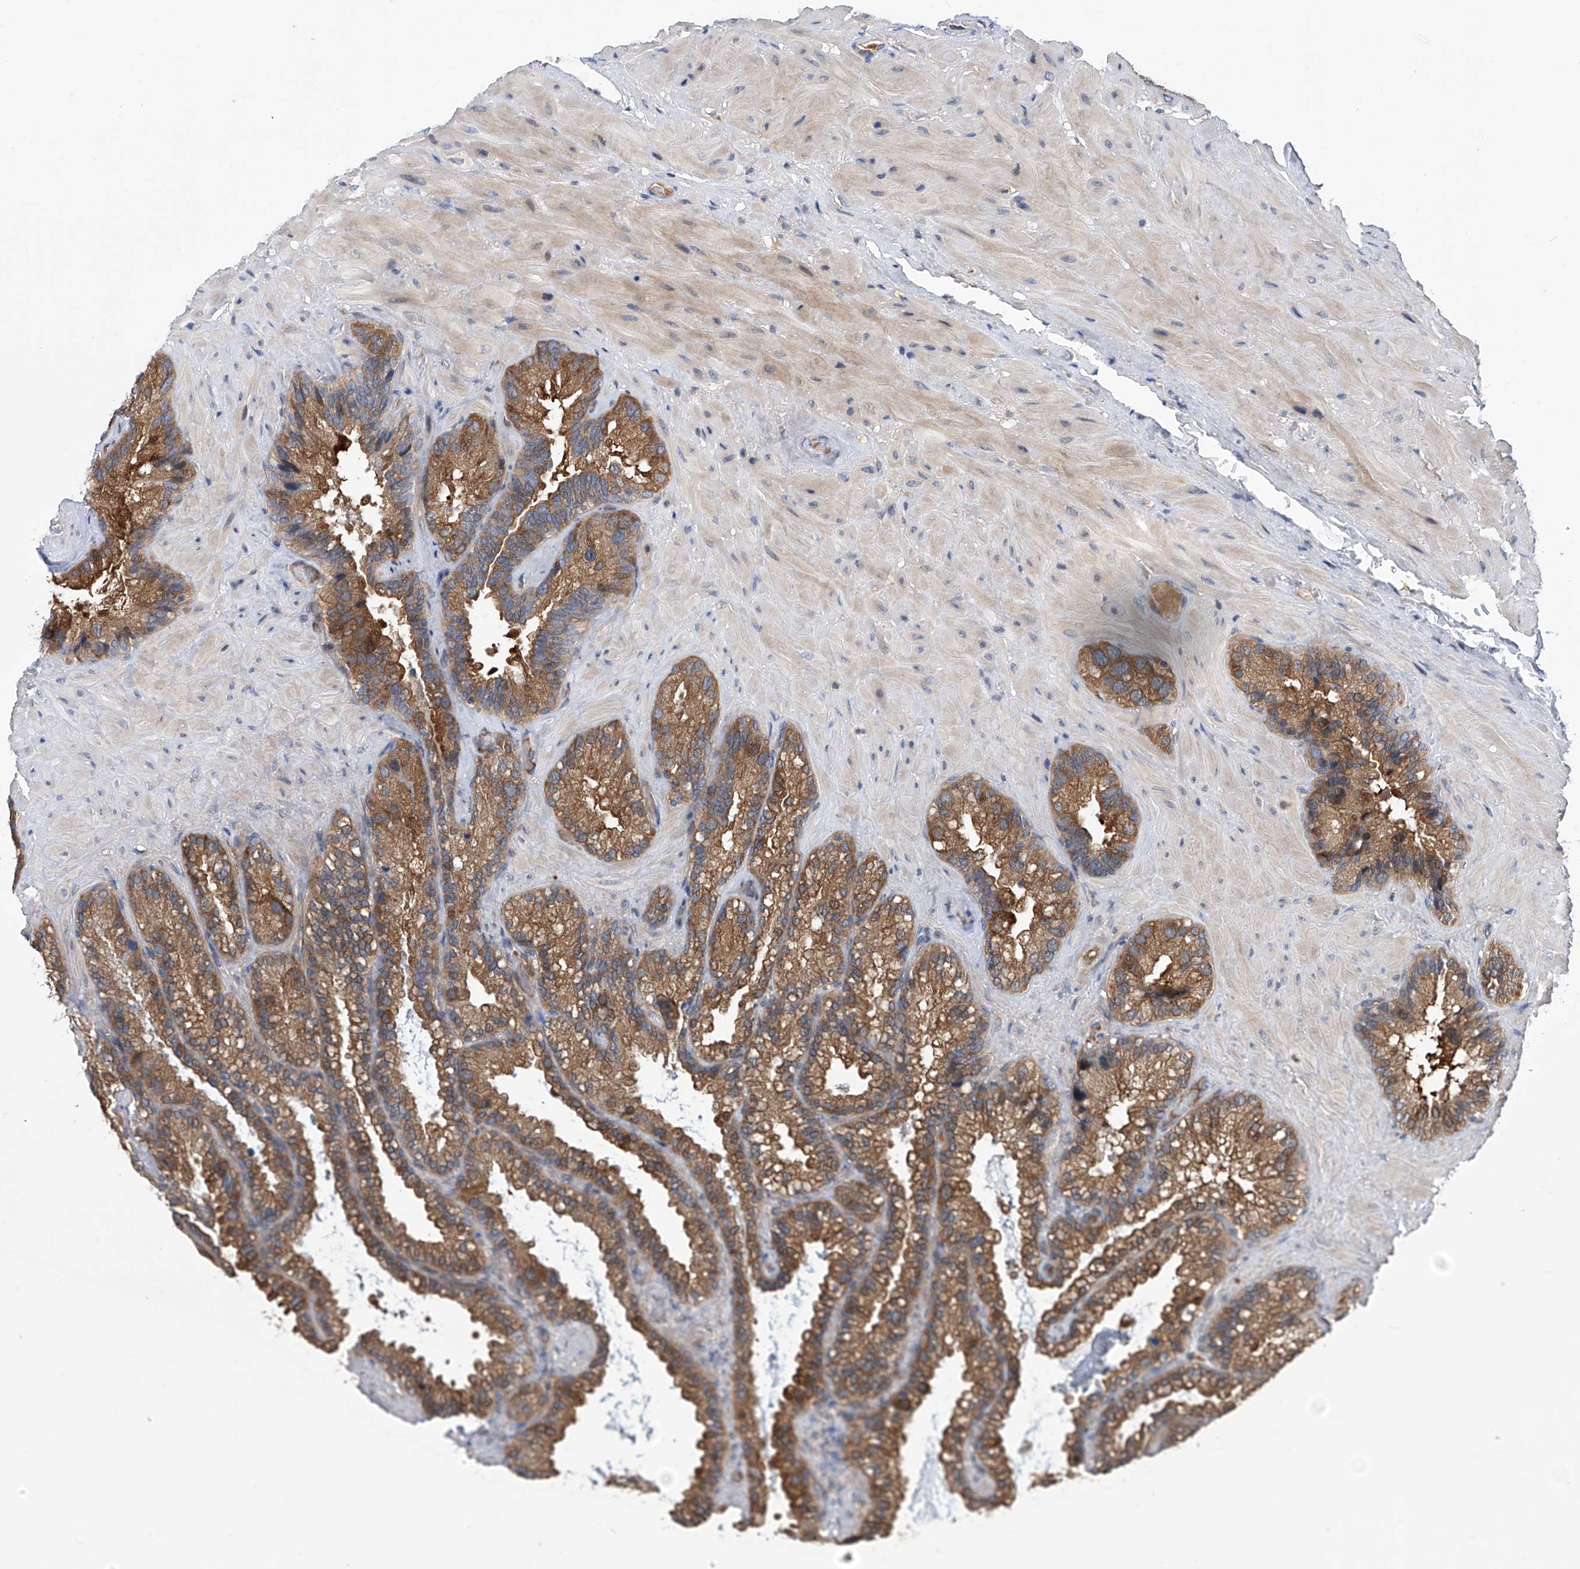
{"staining": {"intensity": "moderate", "quantity": ">75%", "location": "cytoplasmic/membranous"}, "tissue": "seminal vesicle", "cell_type": "Glandular cells", "image_type": "normal", "snomed": [{"axis": "morphology", "description": "Normal tissue, NOS"}, {"axis": "topography", "description": "Prostate"}, {"axis": "topography", "description": "Seminal veicle"}], "caption": "Immunohistochemistry of benign human seminal vesicle demonstrates medium levels of moderate cytoplasmic/membranous positivity in about >75% of glandular cells.", "gene": "NUDT17", "patient": {"sex": "male", "age": 68}}